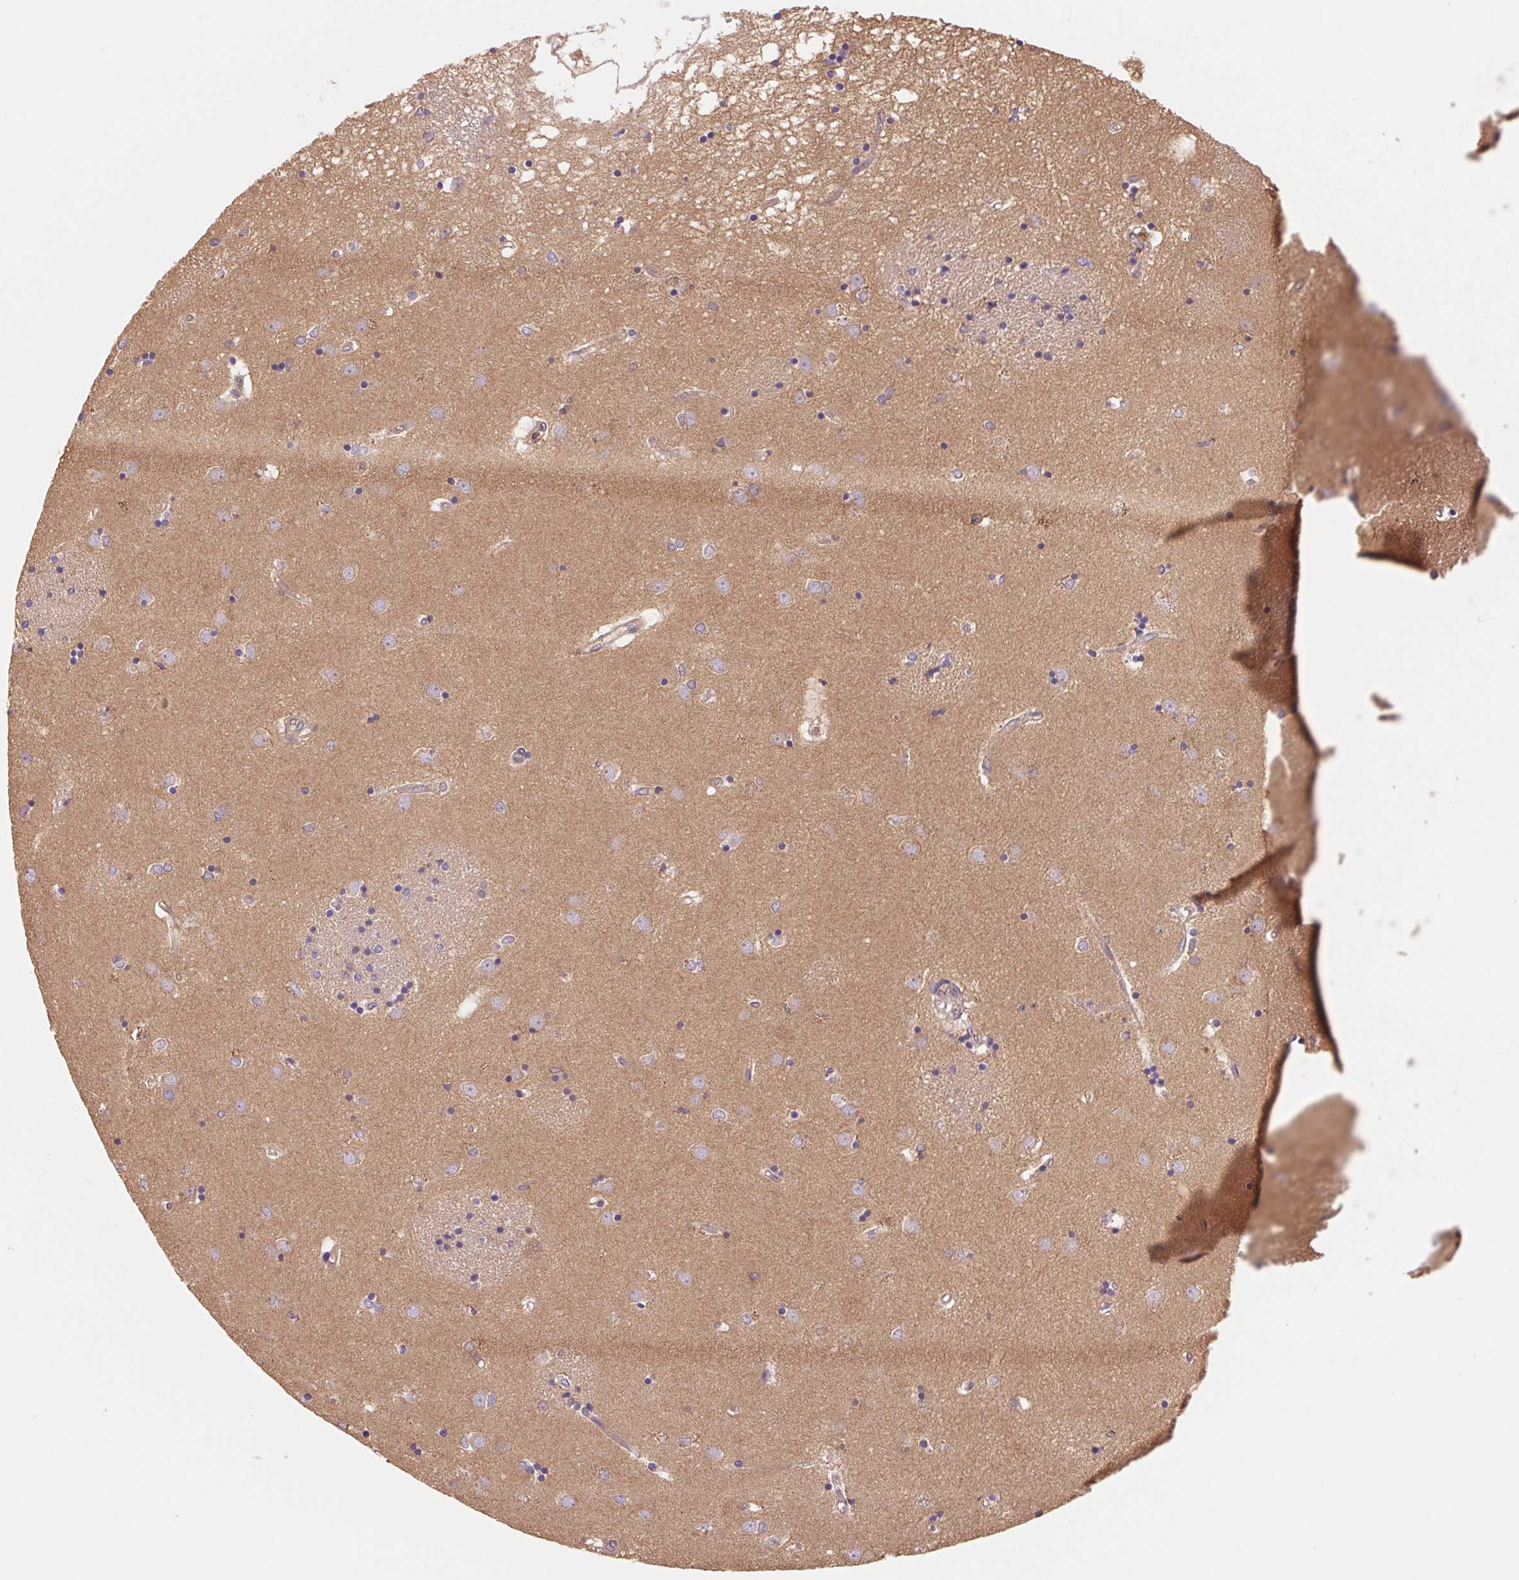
{"staining": {"intensity": "weak", "quantity": "<25%", "location": "cytoplasmic/membranous"}, "tissue": "caudate", "cell_type": "Glial cells", "image_type": "normal", "snomed": [{"axis": "morphology", "description": "Normal tissue, NOS"}, {"axis": "topography", "description": "Lateral ventricle wall"}], "caption": "Micrograph shows no protein positivity in glial cells of normal caudate. (Stains: DAB immunohistochemistry (IHC) with hematoxylin counter stain, Microscopy: brightfield microscopy at high magnification).", "gene": "RAB1A", "patient": {"sex": "male", "age": 54}}